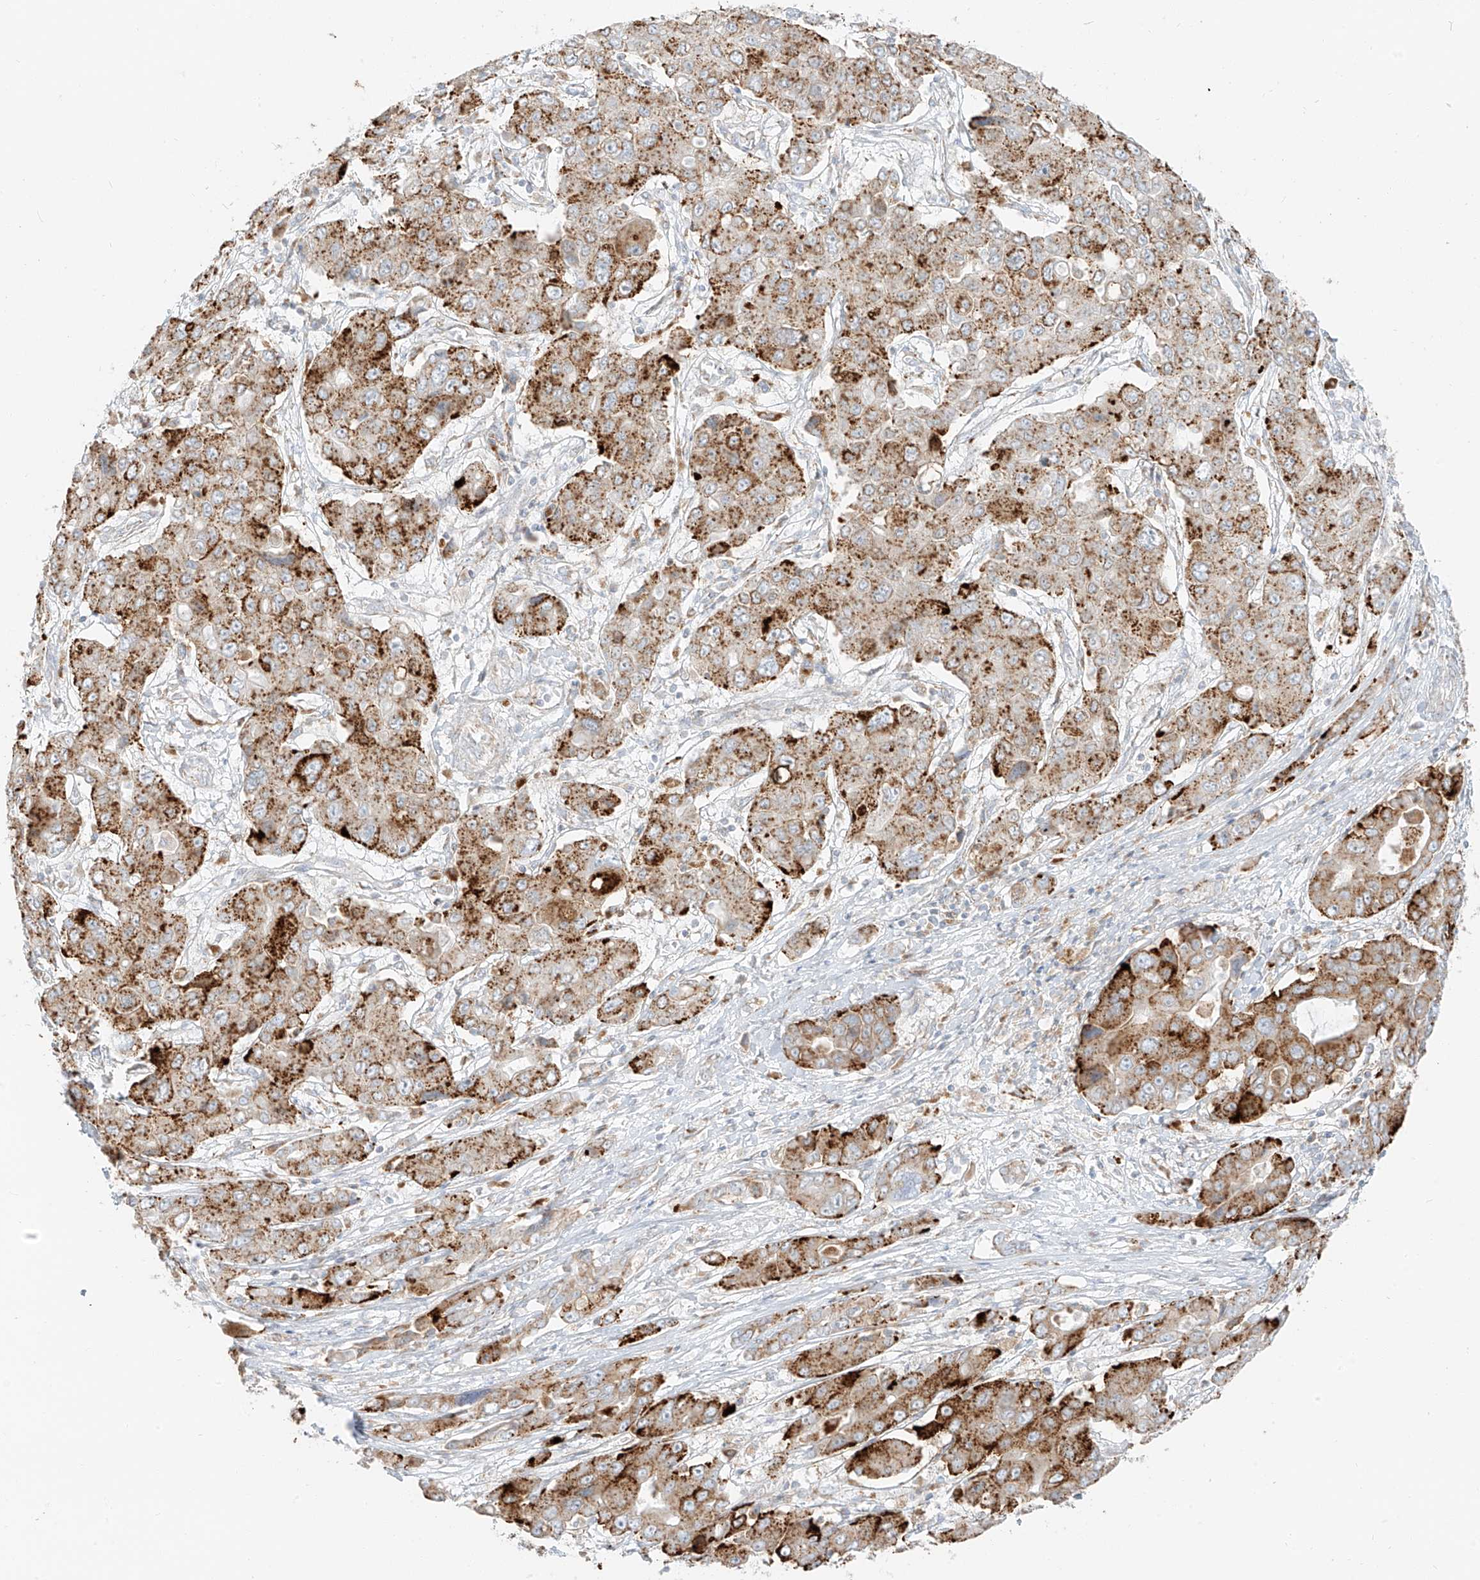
{"staining": {"intensity": "strong", "quantity": ">75%", "location": "cytoplasmic/membranous"}, "tissue": "liver cancer", "cell_type": "Tumor cells", "image_type": "cancer", "snomed": [{"axis": "morphology", "description": "Cholangiocarcinoma"}, {"axis": "topography", "description": "Liver"}], "caption": "High-power microscopy captured an IHC micrograph of liver cancer (cholangiocarcinoma), revealing strong cytoplasmic/membranous expression in about >75% of tumor cells. The protein is shown in brown color, while the nuclei are stained blue.", "gene": "SLC35F6", "patient": {"sex": "male", "age": 67}}